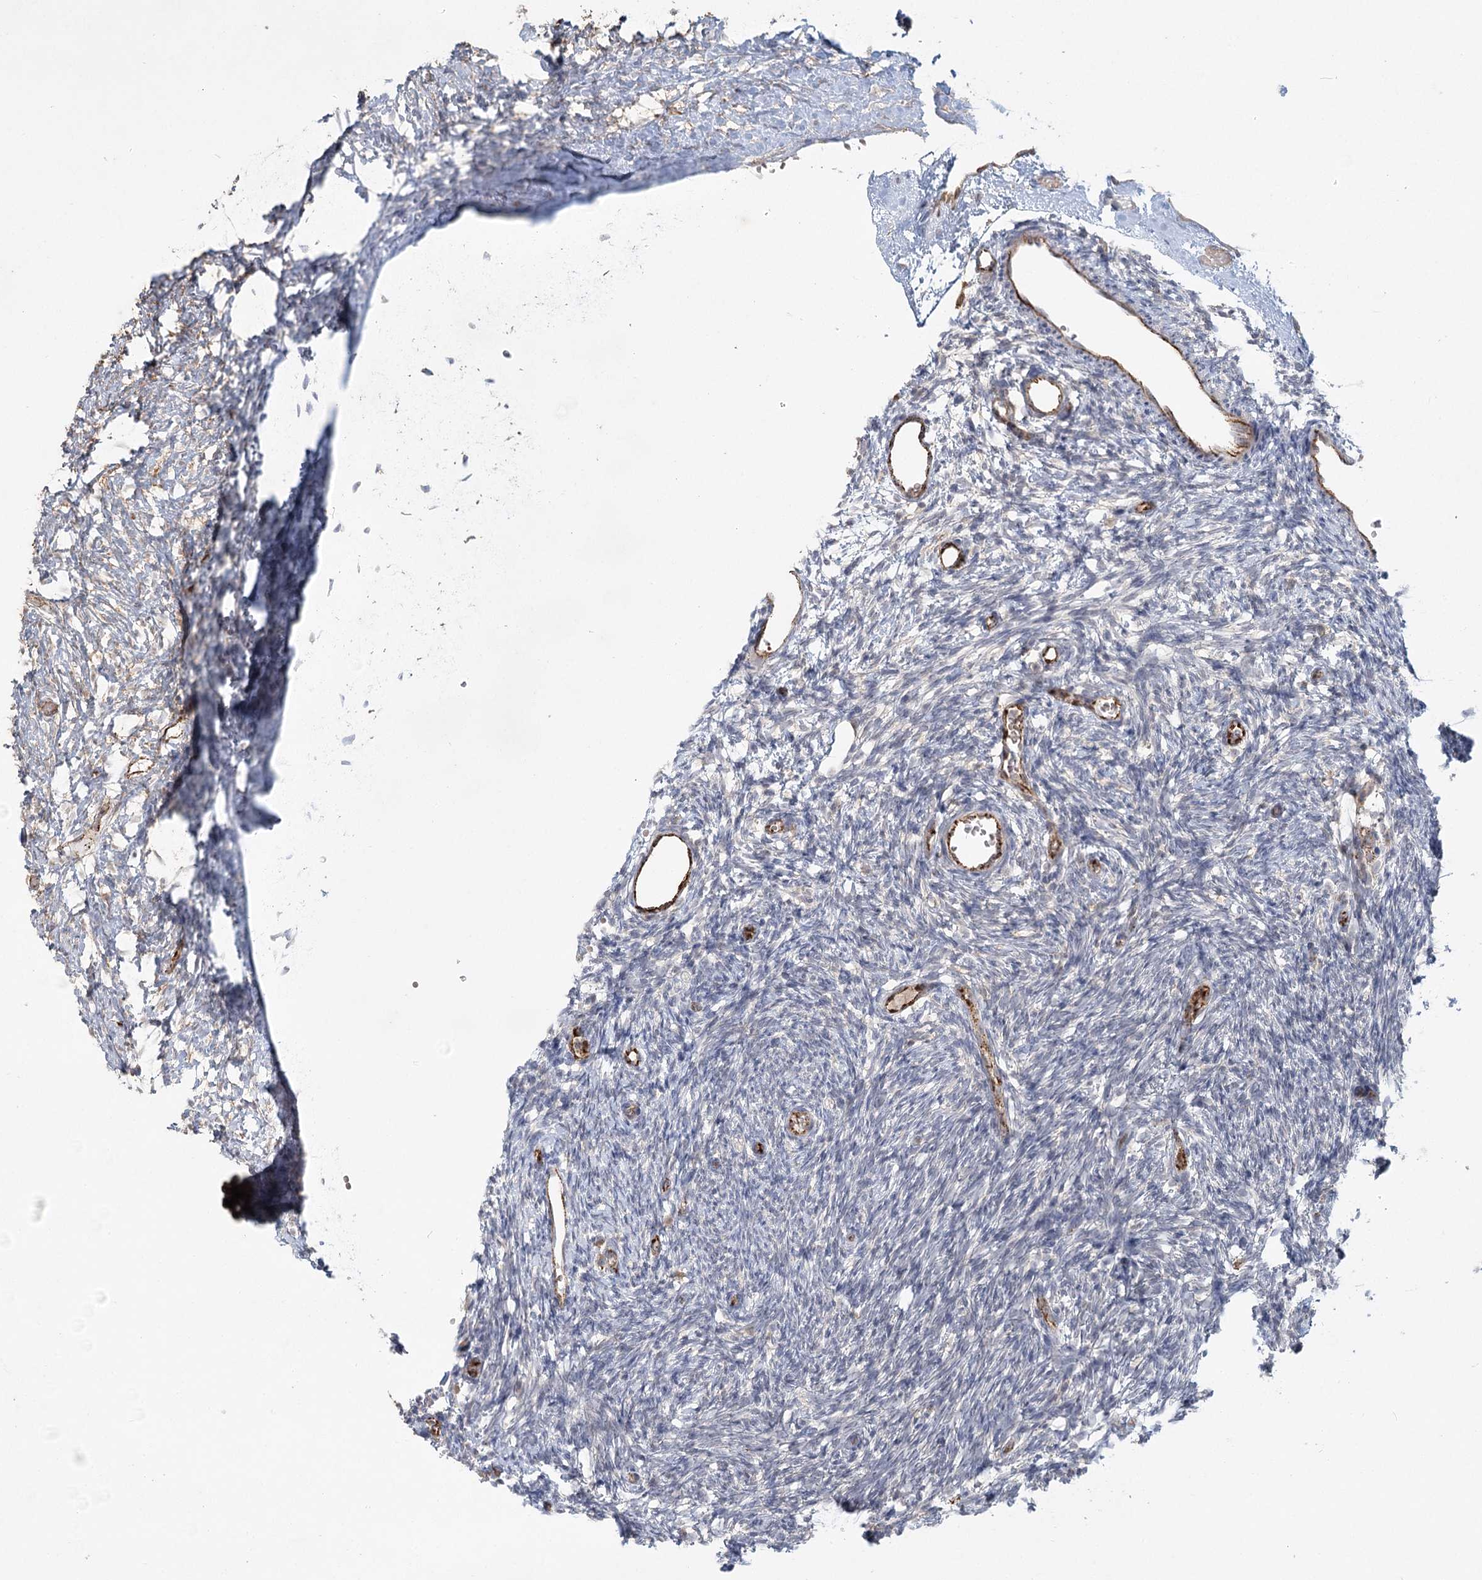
{"staining": {"intensity": "negative", "quantity": "none", "location": "none"}, "tissue": "ovary", "cell_type": "Ovarian stroma cells", "image_type": "normal", "snomed": [{"axis": "morphology", "description": "Normal tissue, NOS"}, {"axis": "topography", "description": "Ovary"}], "caption": "Image shows no protein positivity in ovarian stroma cells of benign ovary.", "gene": "KBTBD4", "patient": {"sex": "female", "age": 35}}